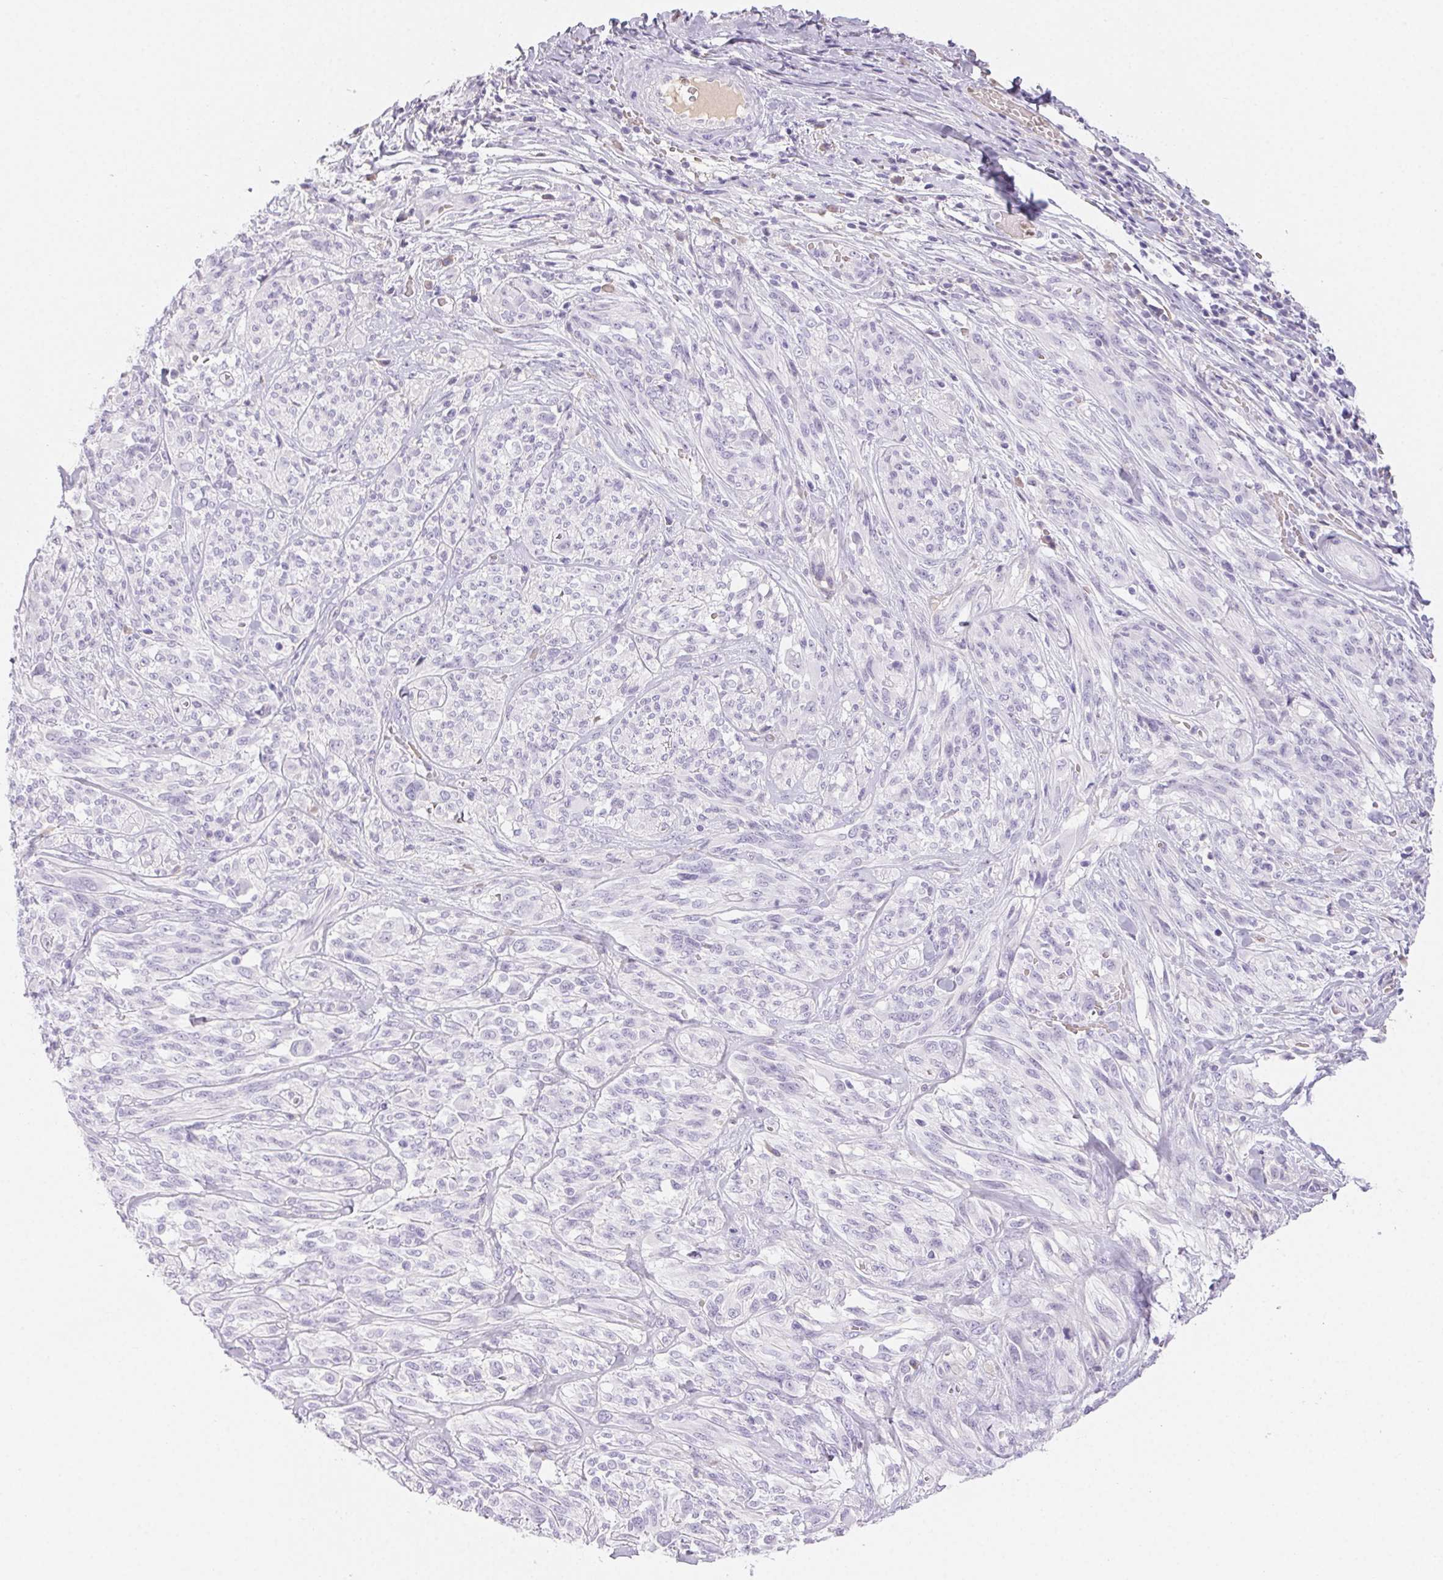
{"staining": {"intensity": "negative", "quantity": "none", "location": "none"}, "tissue": "melanoma", "cell_type": "Tumor cells", "image_type": "cancer", "snomed": [{"axis": "morphology", "description": "Malignant melanoma, NOS"}, {"axis": "topography", "description": "Skin"}], "caption": "Immunohistochemistry image of human malignant melanoma stained for a protein (brown), which shows no expression in tumor cells.", "gene": "PADI4", "patient": {"sex": "female", "age": 91}}